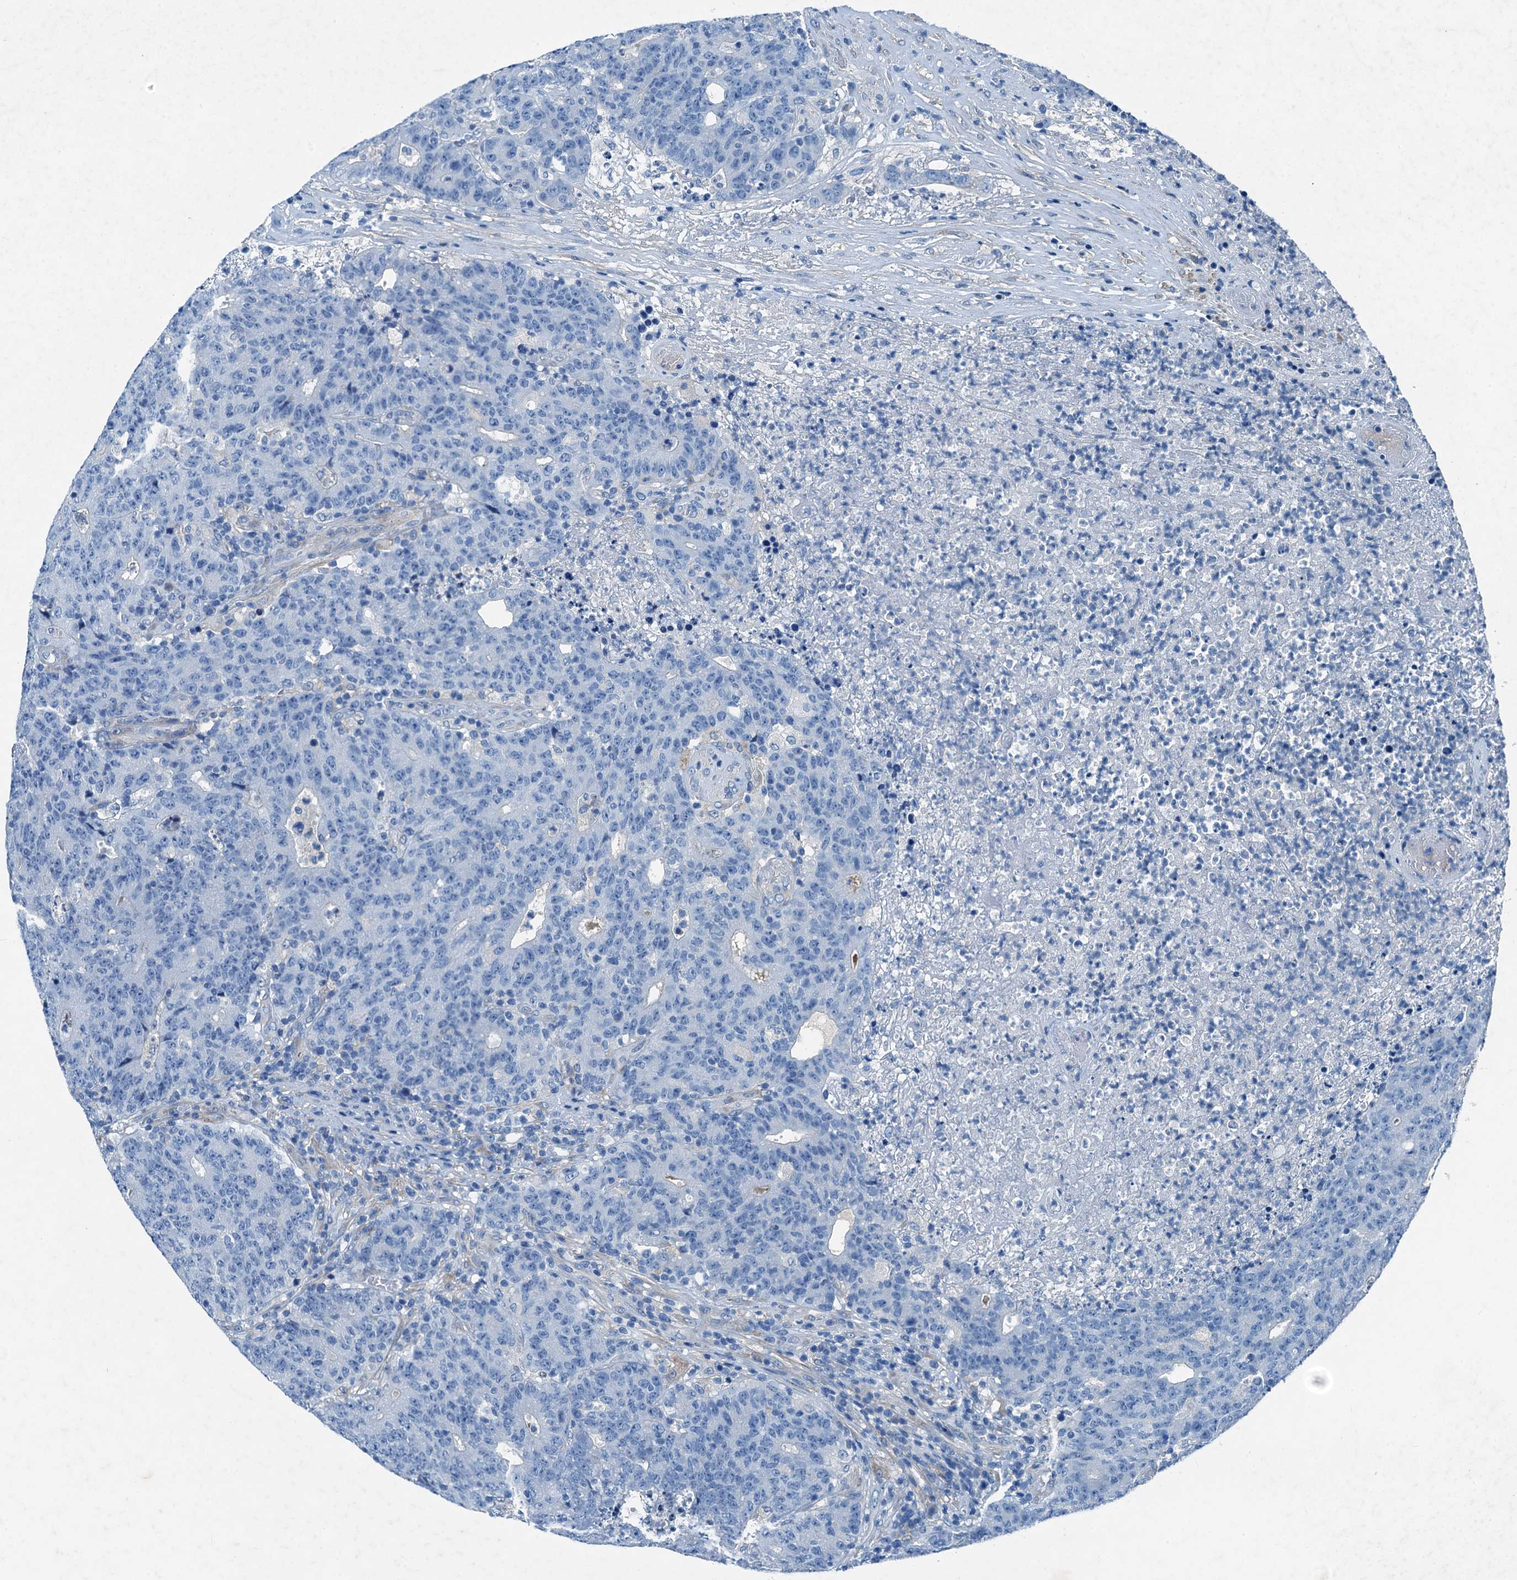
{"staining": {"intensity": "negative", "quantity": "none", "location": "none"}, "tissue": "colorectal cancer", "cell_type": "Tumor cells", "image_type": "cancer", "snomed": [{"axis": "morphology", "description": "Adenocarcinoma, NOS"}, {"axis": "topography", "description": "Colon"}], "caption": "Image shows no protein staining in tumor cells of colorectal adenocarcinoma tissue. The staining is performed using DAB brown chromogen with nuclei counter-stained in using hematoxylin.", "gene": "RAB3IL1", "patient": {"sex": "female", "age": 75}}